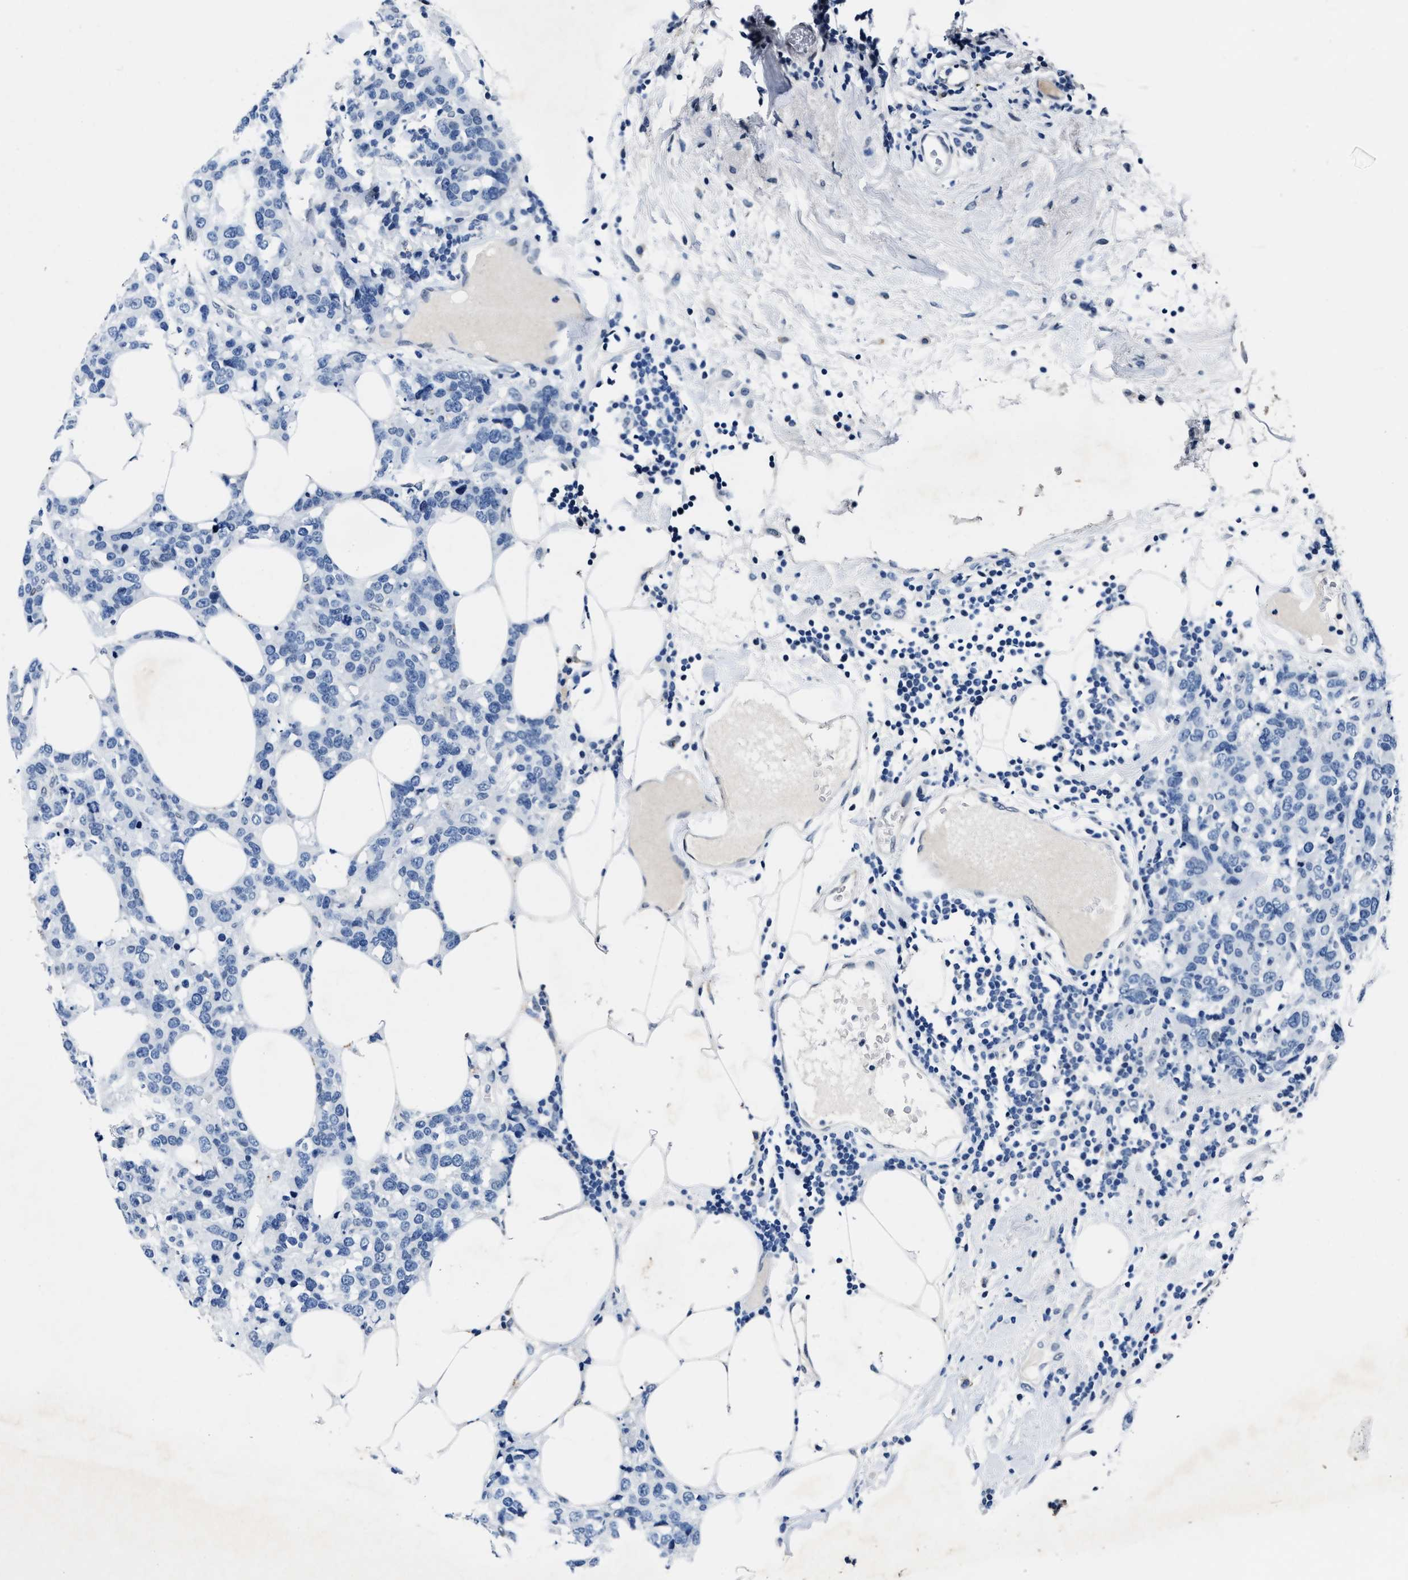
{"staining": {"intensity": "negative", "quantity": "none", "location": "none"}, "tissue": "breast cancer", "cell_type": "Tumor cells", "image_type": "cancer", "snomed": [{"axis": "morphology", "description": "Lobular carcinoma"}, {"axis": "topography", "description": "Breast"}], "caption": "There is no significant positivity in tumor cells of lobular carcinoma (breast).", "gene": "UBN2", "patient": {"sex": "female", "age": 59}}